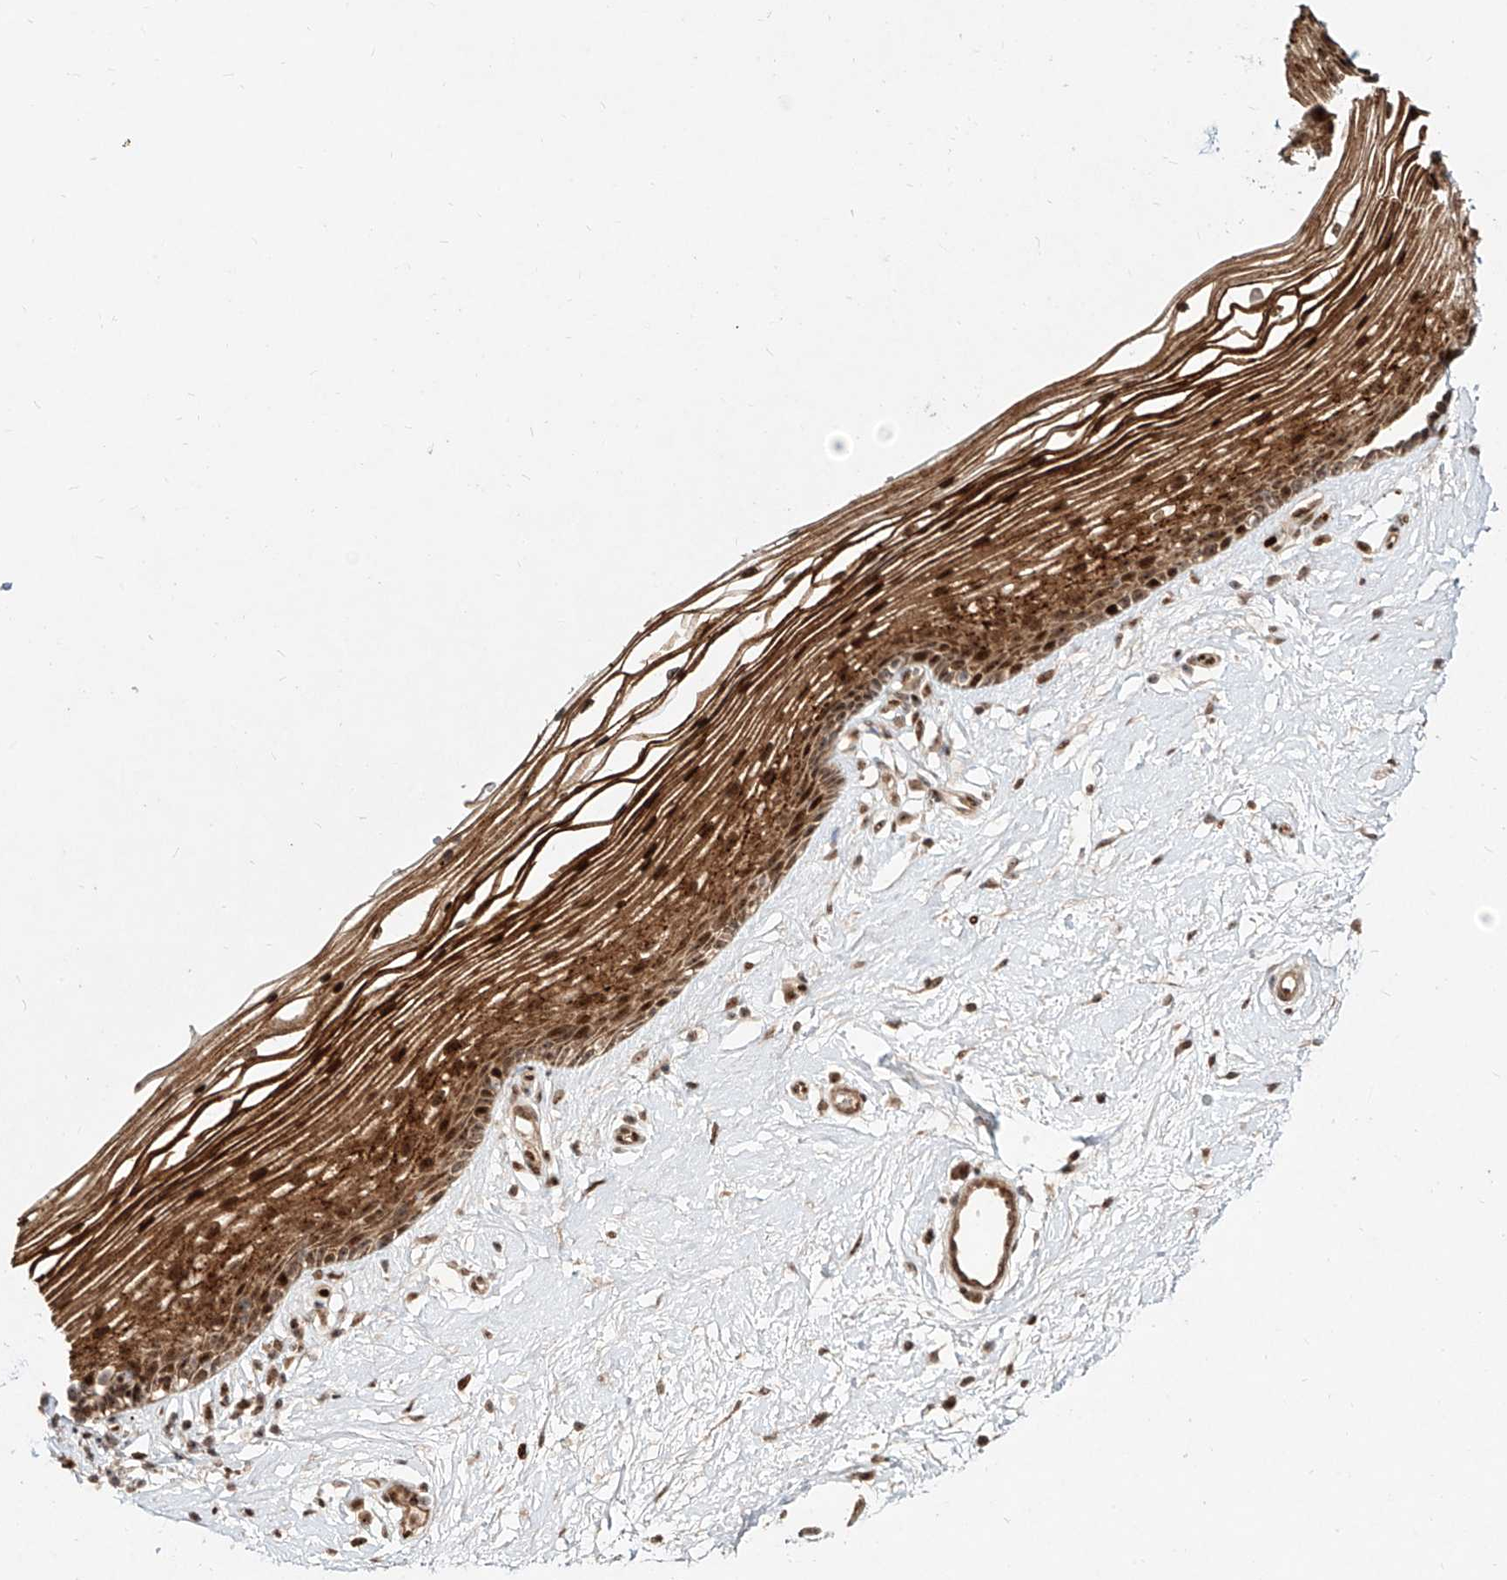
{"staining": {"intensity": "strong", "quantity": ">75%", "location": "cytoplasmic/membranous,nuclear"}, "tissue": "vagina", "cell_type": "Squamous epithelial cells", "image_type": "normal", "snomed": [{"axis": "morphology", "description": "Normal tissue, NOS"}, {"axis": "topography", "description": "Vagina"}], "caption": "A brown stain labels strong cytoplasmic/membranous,nuclear positivity of a protein in squamous epithelial cells of benign vagina. (DAB (3,3'-diaminobenzidine) IHC, brown staining for protein, blue staining for nuclei).", "gene": "ZNF710", "patient": {"sex": "female", "age": 46}}